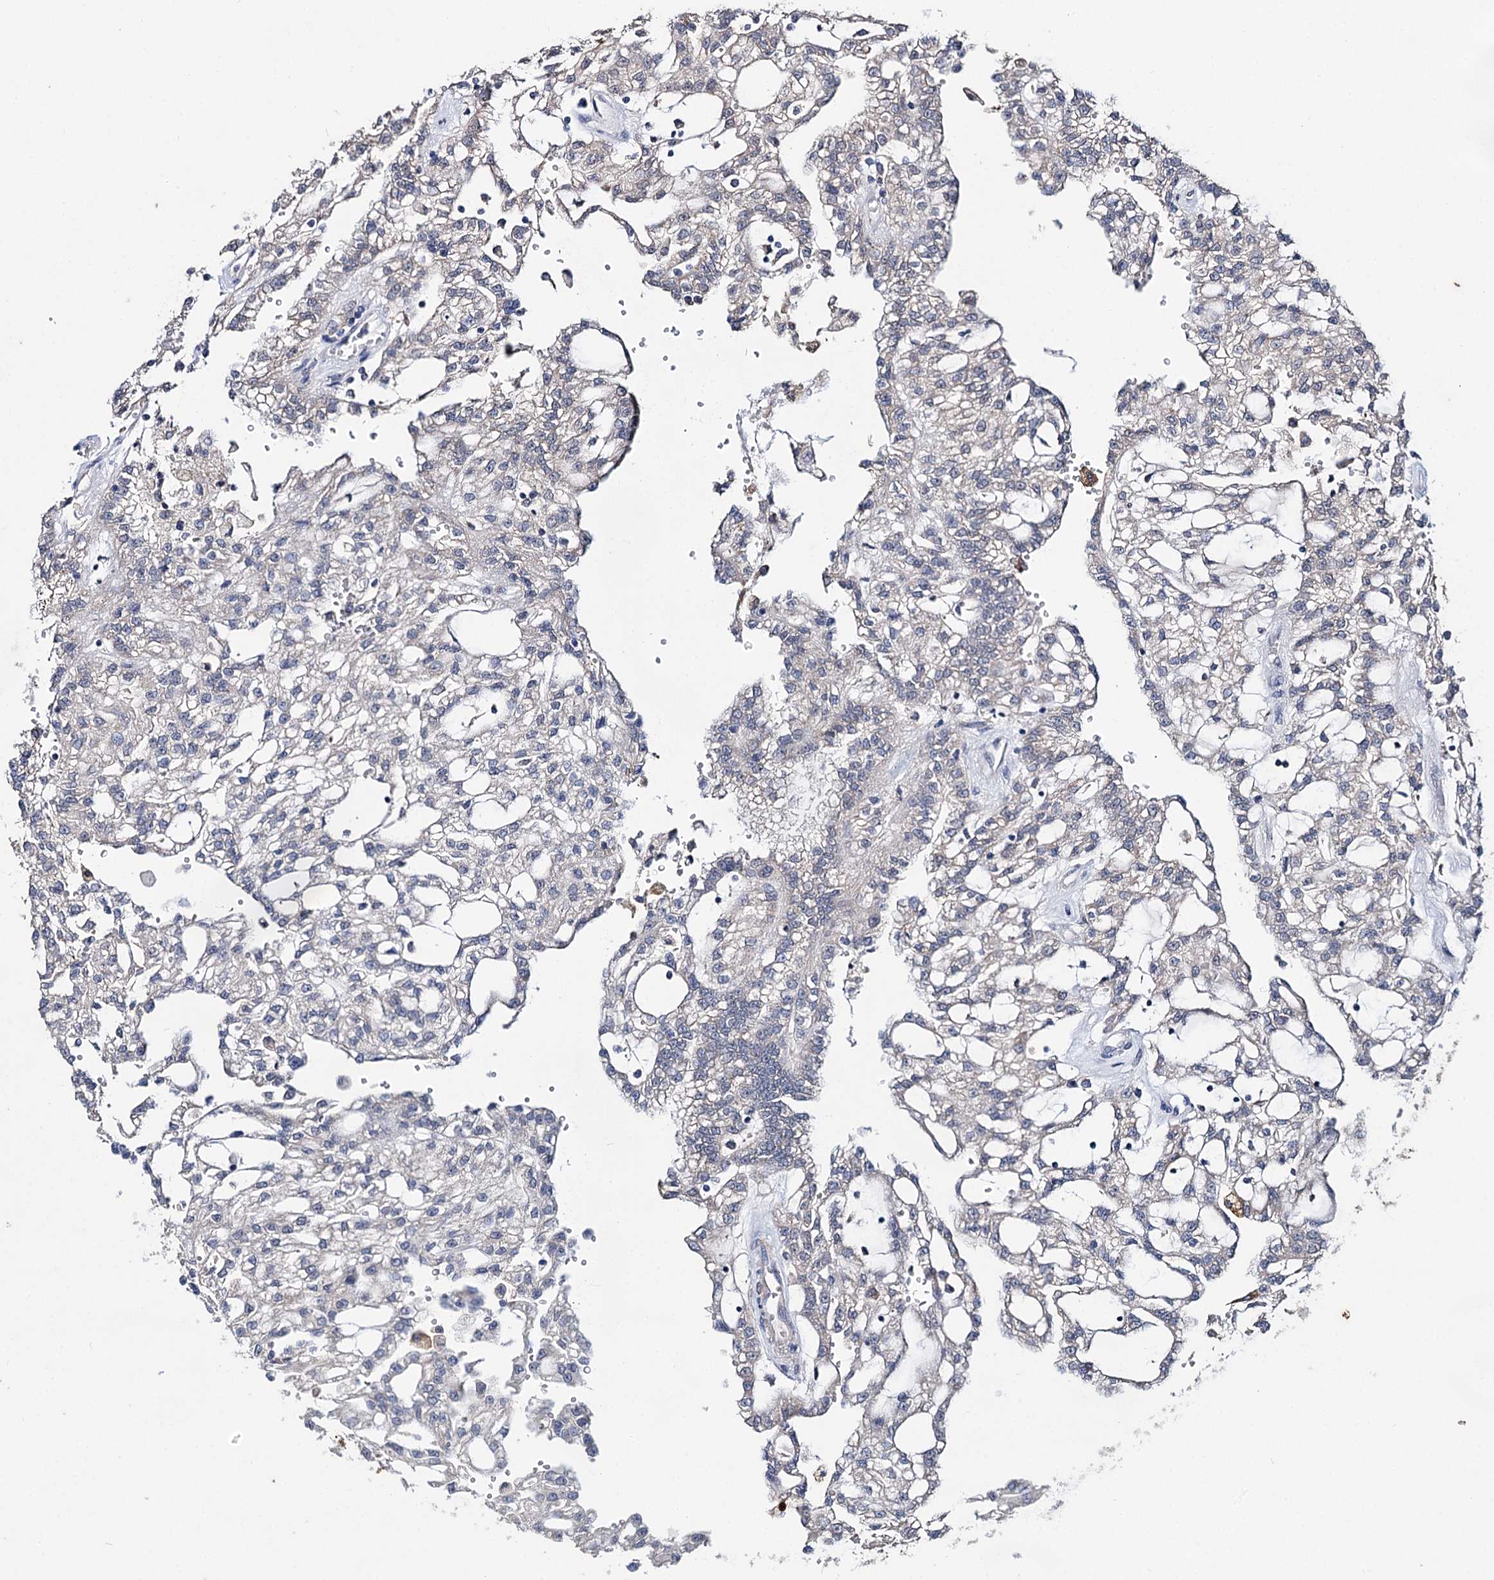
{"staining": {"intensity": "negative", "quantity": "none", "location": "none"}, "tissue": "renal cancer", "cell_type": "Tumor cells", "image_type": "cancer", "snomed": [{"axis": "morphology", "description": "Adenocarcinoma, NOS"}, {"axis": "topography", "description": "Kidney"}], "caption": "Immunohistochemistry of human renal adenocarcinoma displays no staining in tumor cells.", "gene": "CLPB", "patient": {"sex": "male", "age": 63}}